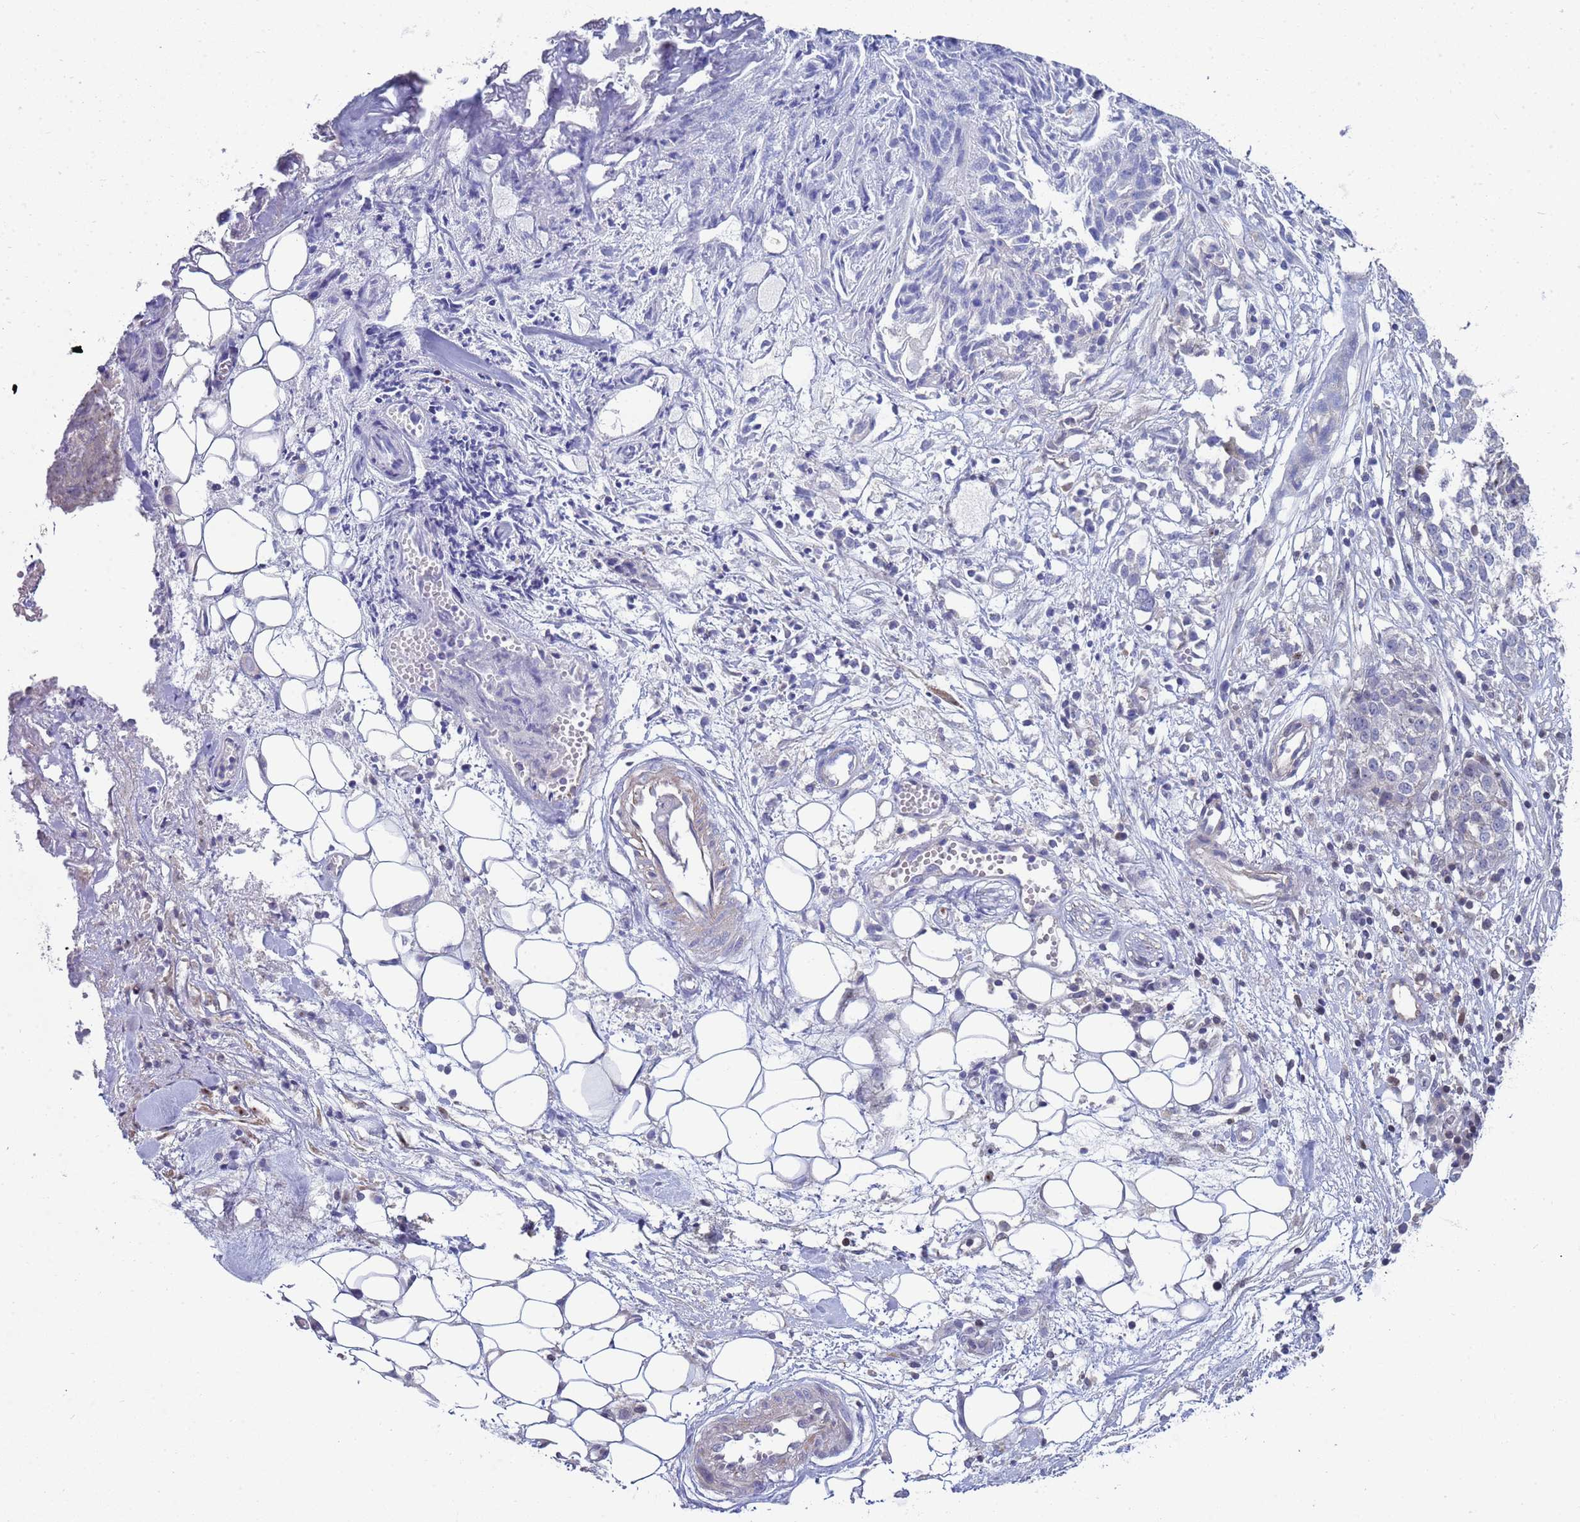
{"staining": {"intensity": "negative", "quantity": "none", "location": "none"}, "tissue": "ovarian cancer", "cell_type": "Tumor cells", "image_type": "cancer", "snomed": [{"axis": "morphology", "description": "Cystadenocarcinoma, serous, NOS"}, {"axis": "topography", "description": "Soft tissue"}, {"axis": "topography", "description": "Ovary"}], "caption": "IHC of ovarian cancer displays no expression in tumor cells. (Stains: DAB (3,3'-diaminobenzidine) IHC with hematoxylin counter stain, Microscopy: brightfield microscopy at high magnification).", "gene": "ENOSF1", "patient": {"sex": "female", "age": 57}}